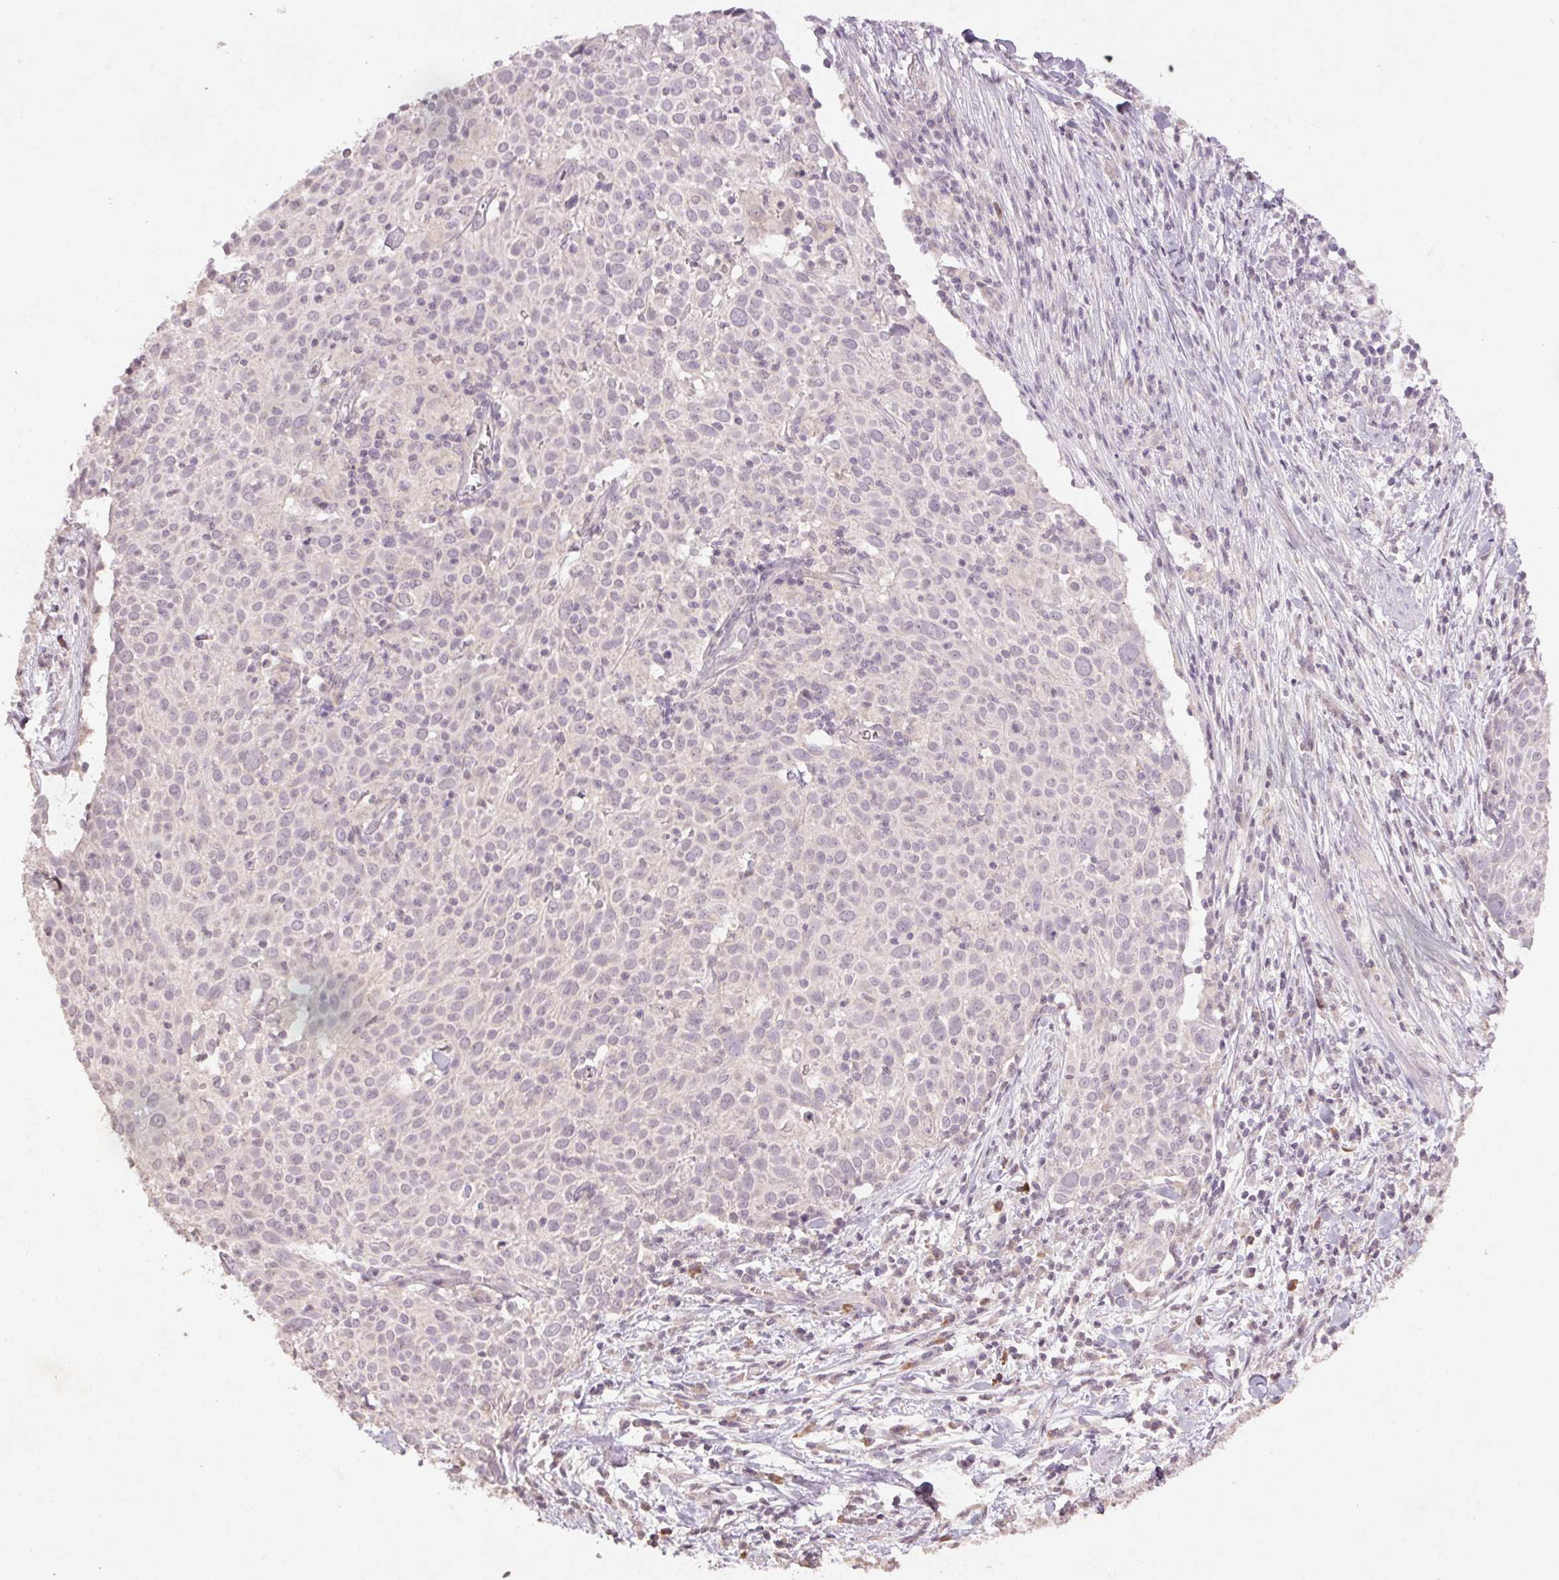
{"staining": {"intensity": "negative", "quantity": "none", "location": "none"}, "tissue": "cervical cancer", "cell_type": "Tumor cells", "image_type": "cancer", "snomed": [{"axis": "morphology", "description": "Squamous cell carcinoma, NOS"}, {"axis": "topography", "description": "Cervix"}], "caption": "A high-resolution micrograph shows immunohistochemistry (IHC) staining of cervical cancer (squamous cell carcinoma), which reveals no significant staining in tumor cells.", "gene": "KLRC3", "patient": {"sex": "female", "age": 39}}